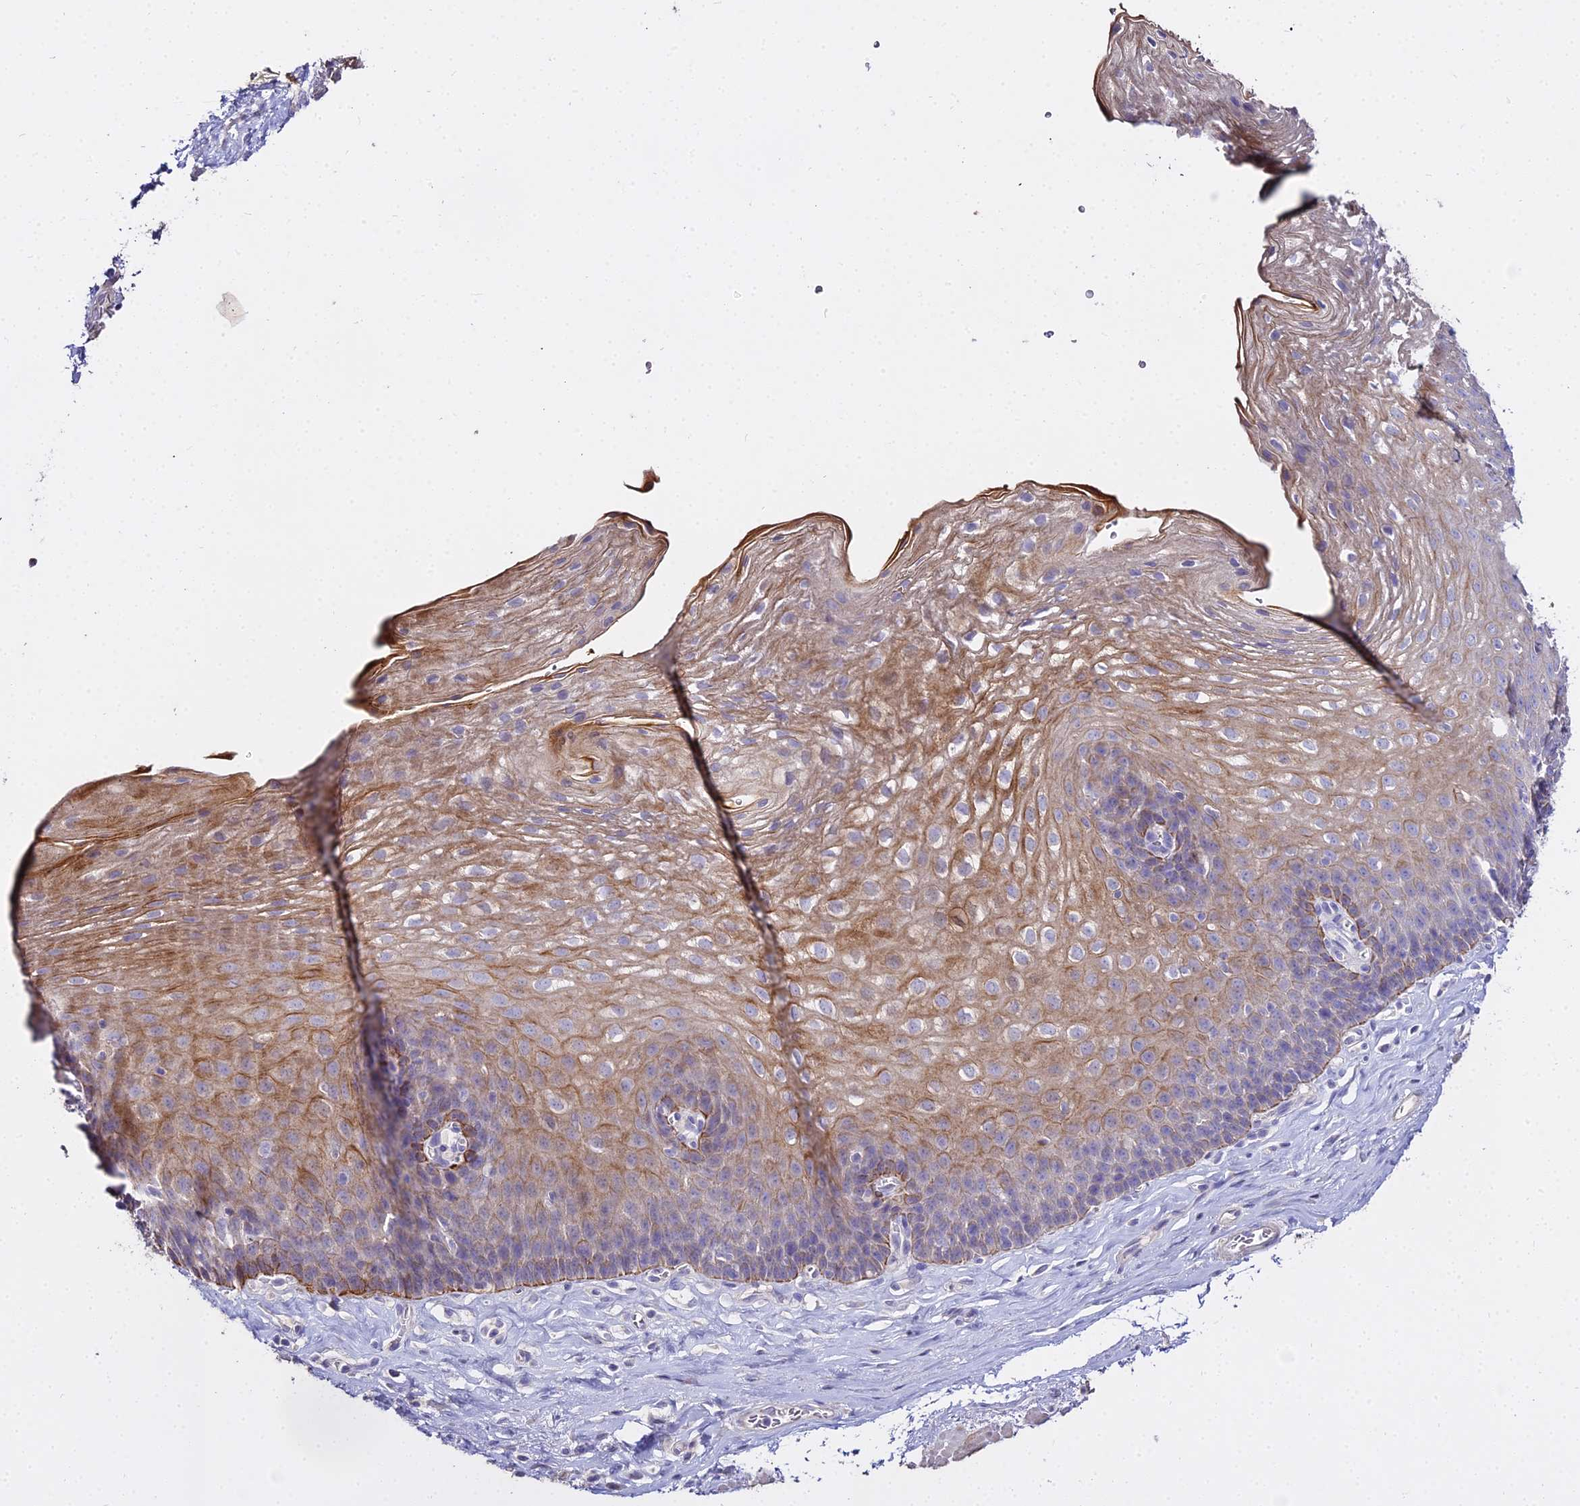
{"staining": {"intensity": "moderate", "quantity": "25%-75%", "location": "cytoplasmic/membranous"}, "tissue": "esophagus", "cell_type": "Squamous epithelial cells", "image_type": "normal", "snomed": [{"axis": "morphology", "description": "Normal tissue, NOS"}, {"axis": "topography", "description": "Esophagus"}], "caption": "Immunohistochemistry (IHC) staining of benign esophagus, which reveals medium levels of moderate cytoplasmic/membranous positivity in about 25%-75% of squamous epithelial cells indicating moderate cytoplasmic/membranous protein expression. The staining was performed using DAB (3,3'-diaminobenzidine) (brown) for protein detection and nuclei were counterstained in hematoxylin (blue).", "gene": "GLYAT", "patient": {"sex": "female", "age": 66}}